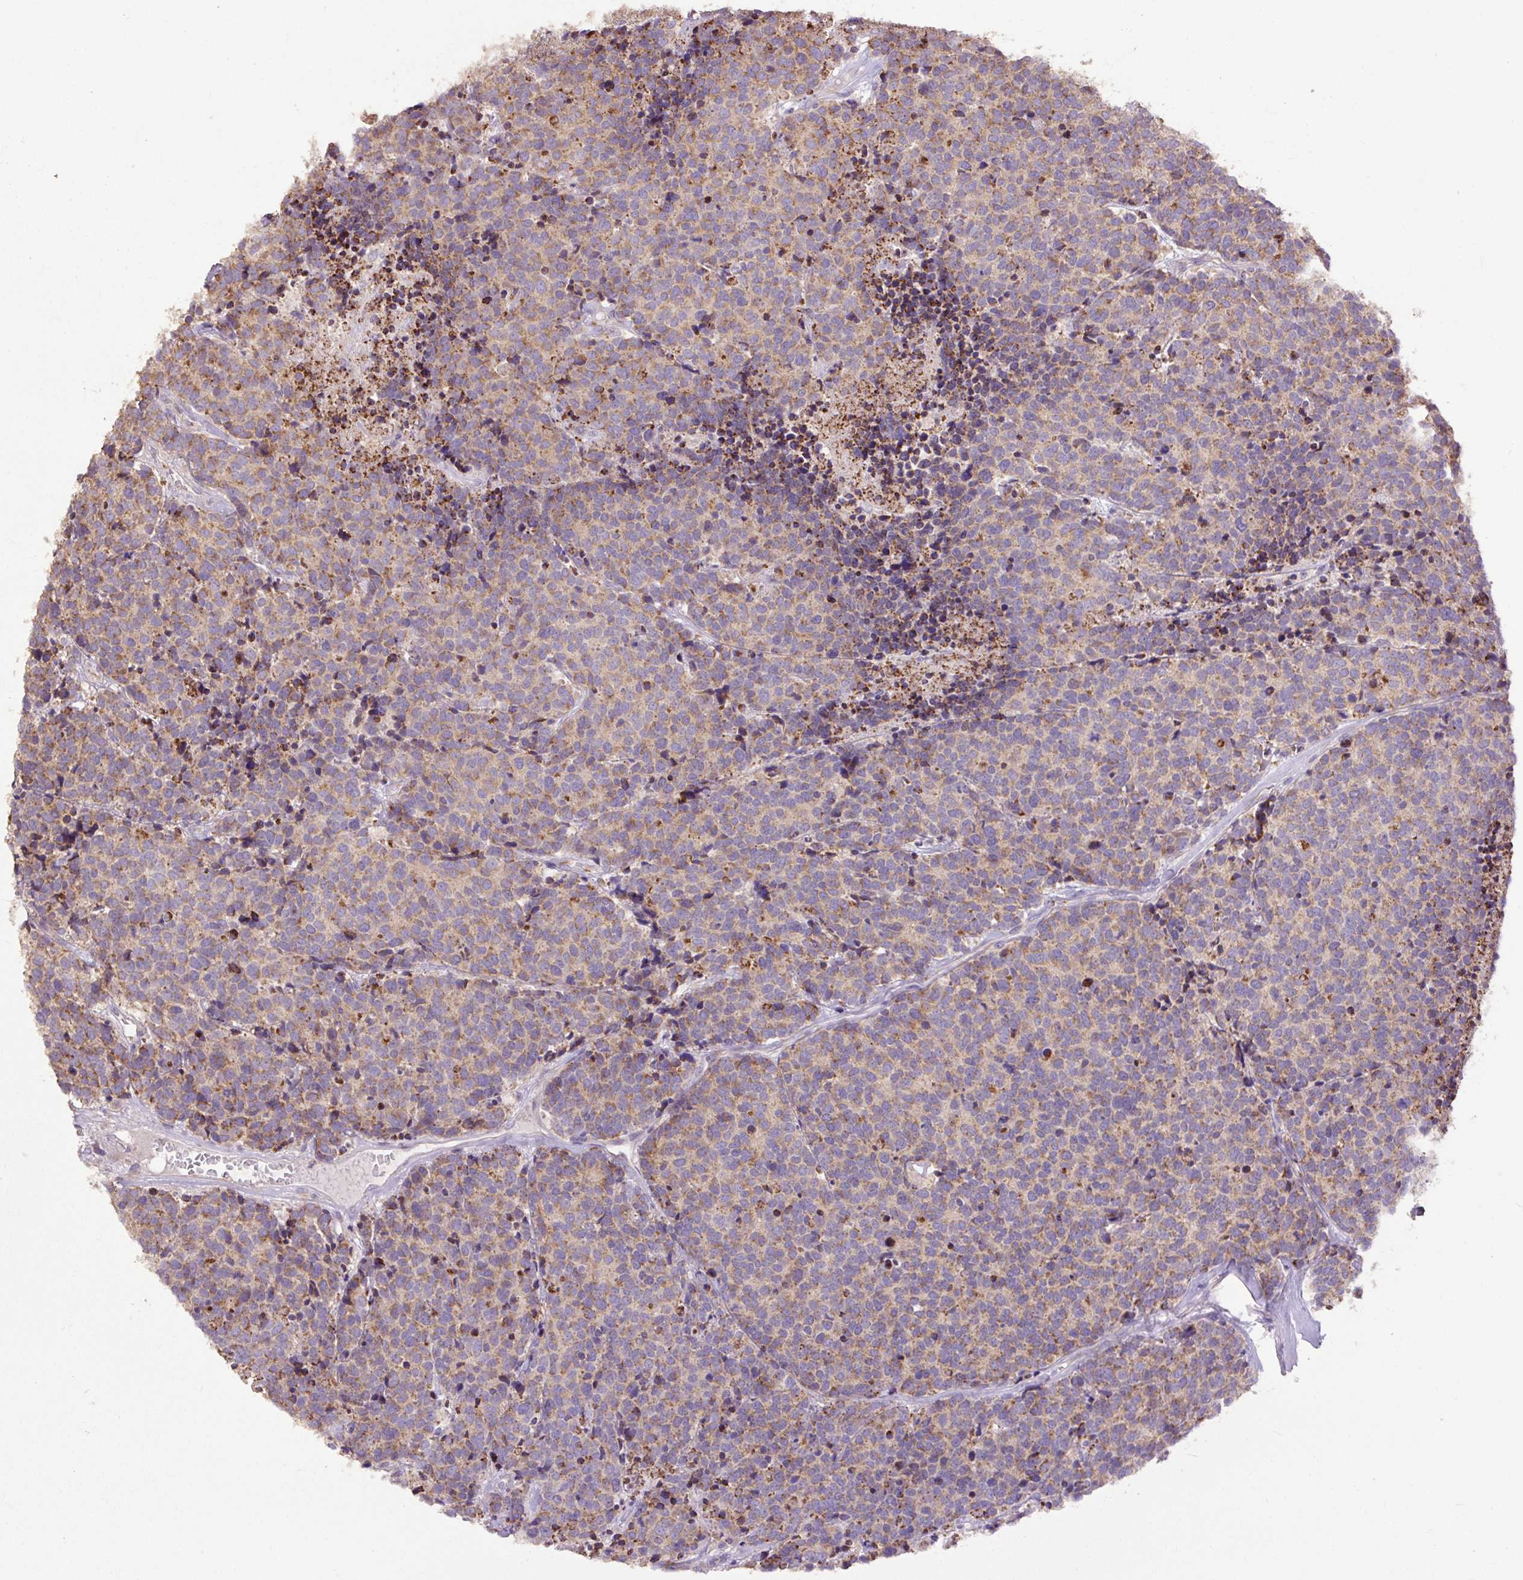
{"staining": {"intensity": "moderate", "quantity": "25%-75%", "location": "cytoplasmic/membranous"}, "tissue": "carcinoid", "cell_type": "Tumor cells", "image_type": "cancer", "snomed": [{"axis": "morphology", "description": "Carcinoid, malignant, NOS"}, {"axis": "topography", "description": "Skin"}], "caption": "Moderate cytoplasmic/membranous positivity is appreciated in approximately 25%-75% of tumor cells in carcinoid.", "gene": "ABR", "patient": {"sex": "female", "age": 79}}